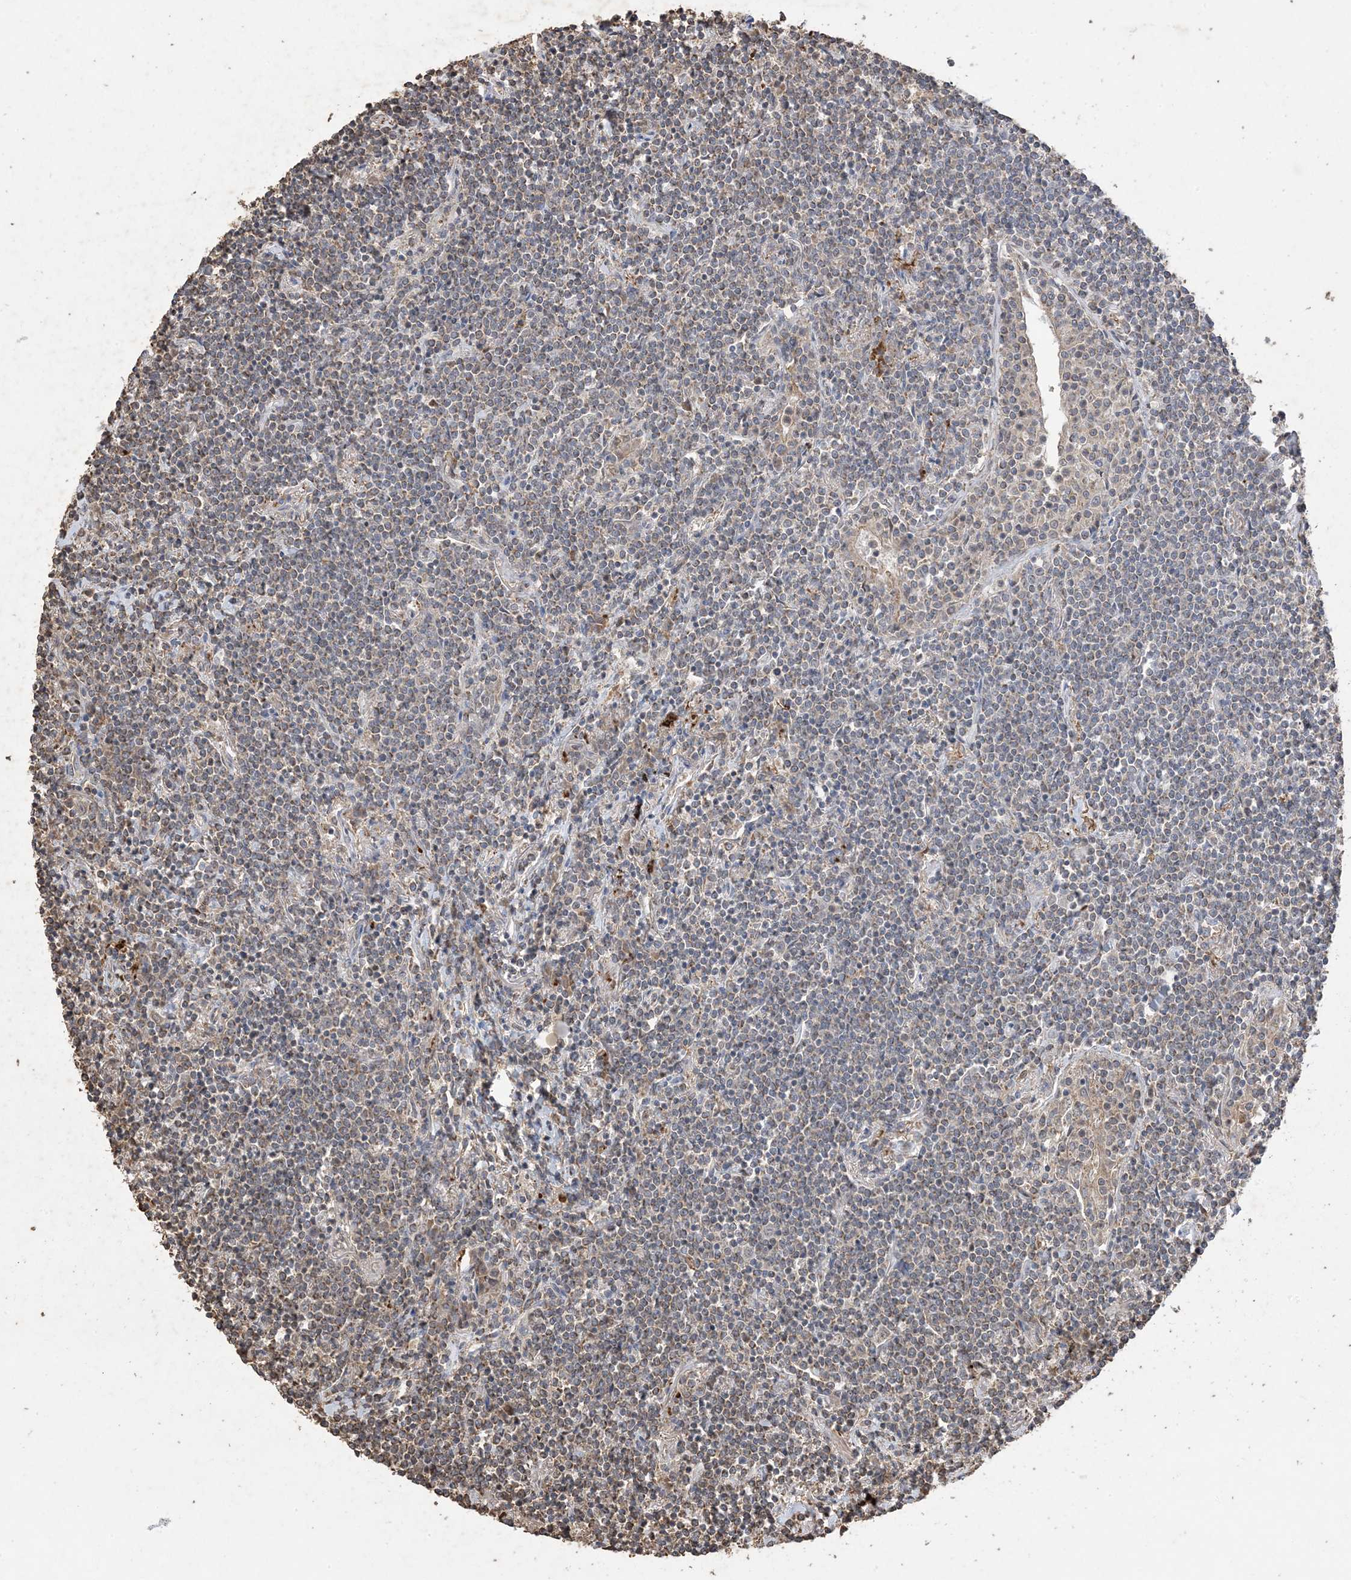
{"staining": {"intensity": "weak", "quantity": "<25%", "location": "cytoplasmic/membranous"}, "tissue": "lymphoma", "cell_type": "Tumor cells", "image_type": "cancer", "snomed": [{"axis": "morphology", "description": "Malignant lymphoma, non-Hodgkin's type, Low grade"}, {"axis": "topography", "description": "Lung"}], "caption": "IHC image of lymphoma stained for a protein (brown), which shows no positivity in tumor cells.", "gene": "HPS4", "patient": {"sex": "female", "age": 71}}